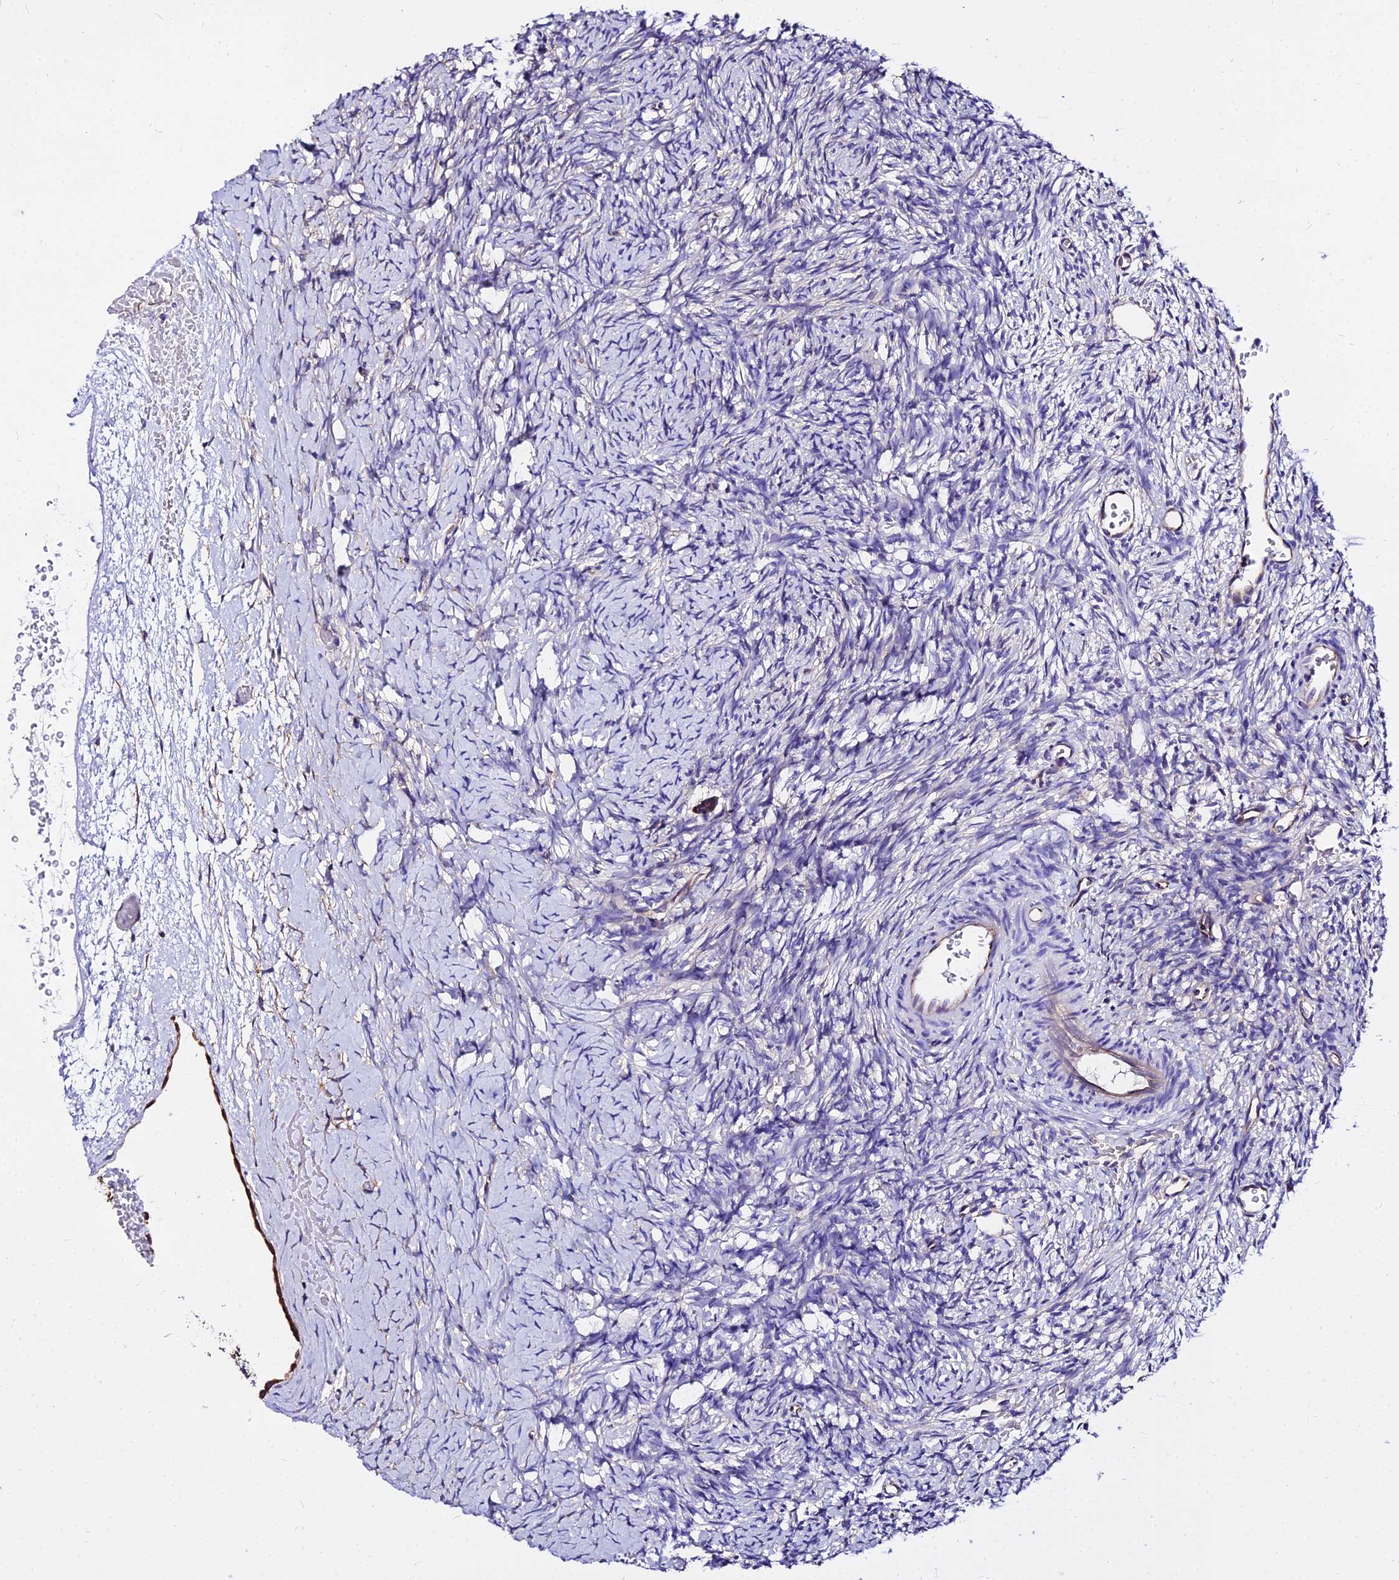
{"staining": {"intensity": "negative", "quantity": "none", "location": "none"}, "tissue": "ovary", "cell_type": "Ovarian stroma cells", "image_type": "normal", "snomed": [{"axis": "morphology", "description": "Normal tissue, NOS"}, {"axis": "topography", "description": "Ovary"}], "caption": "Immunohistochemistry (IHC) histopathology image of benign ovary stained for a protein (brown), which shows no staining in ovarian stroma cells.", "gene": "DAW1", "patient": {"sex": "female", "age": 39}}